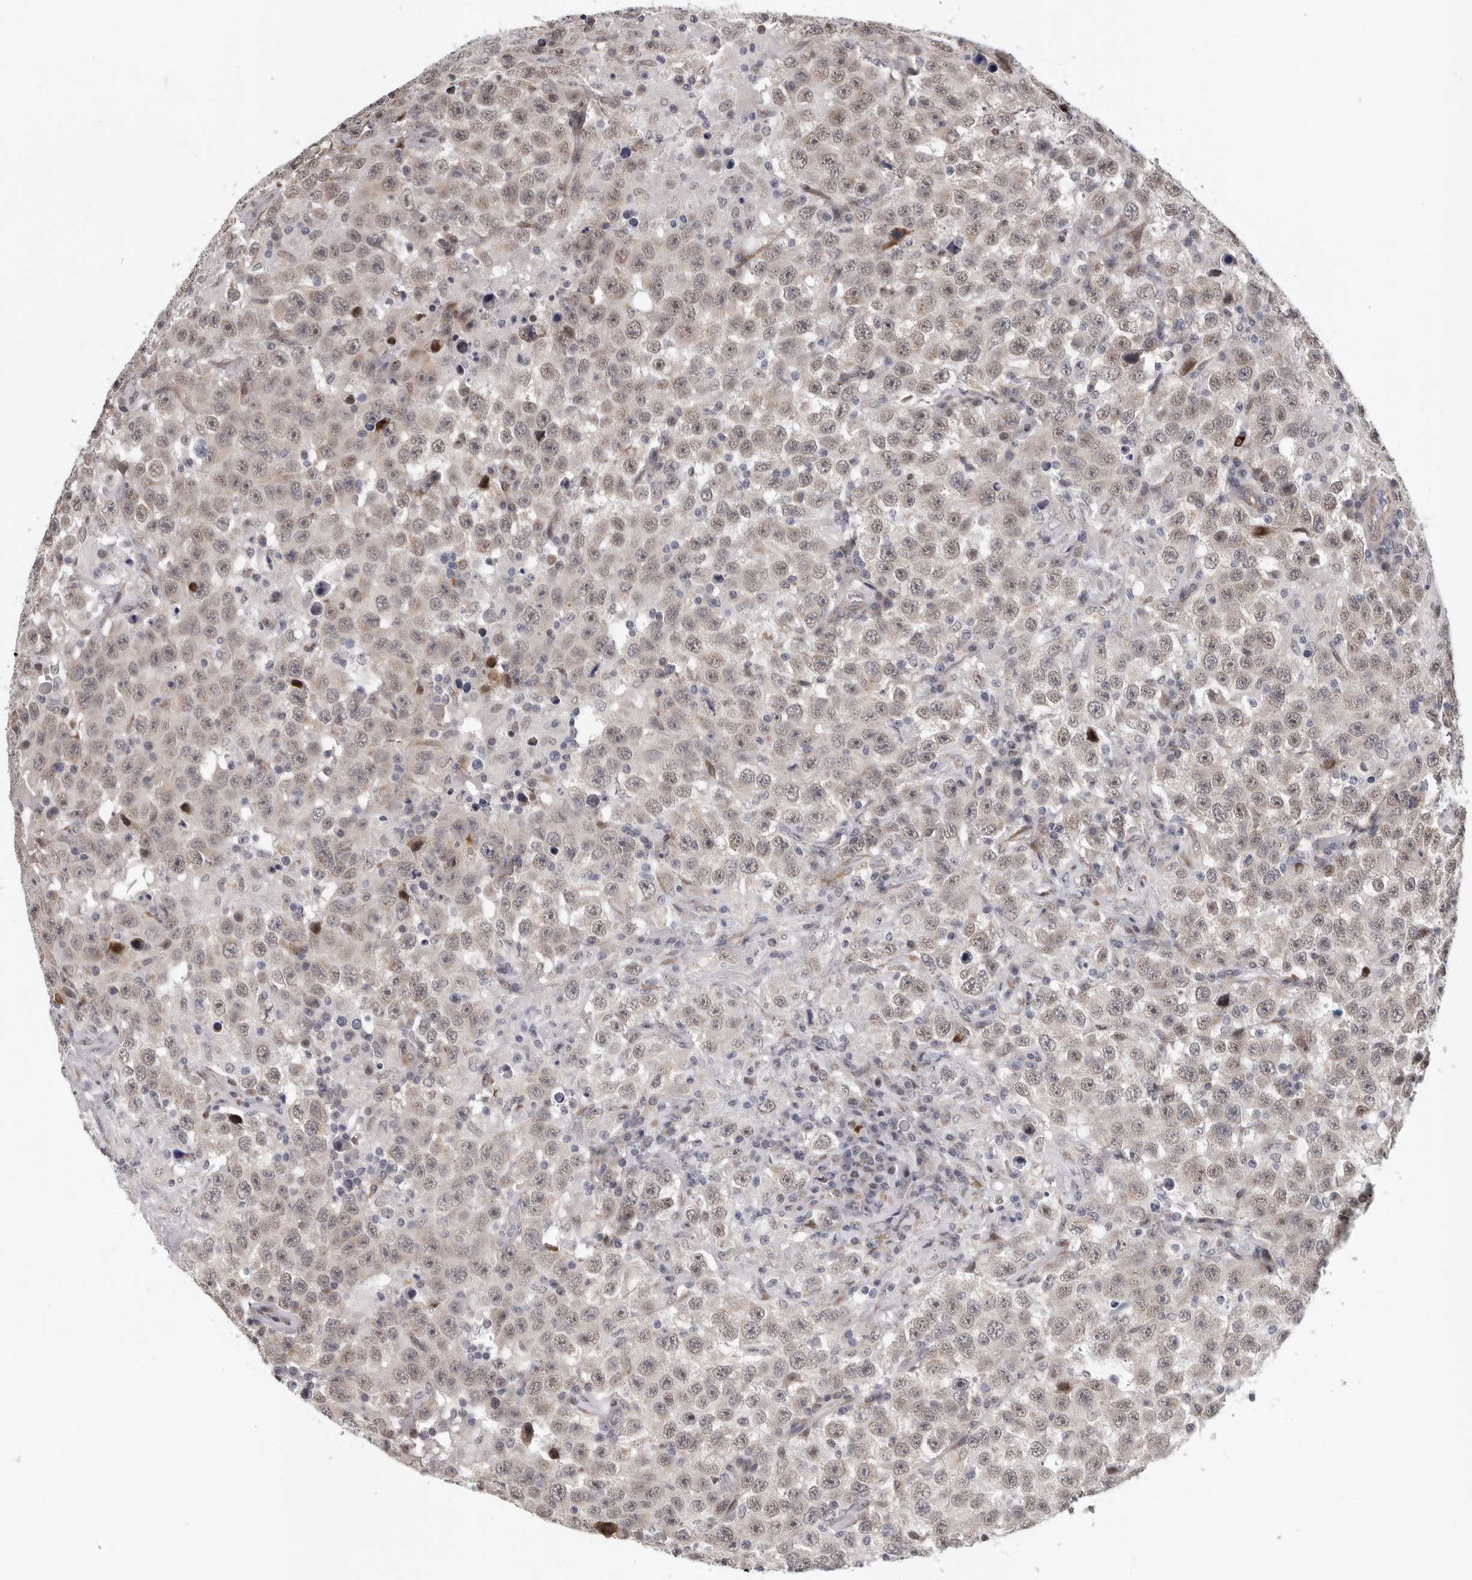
{"staining": {"intensity": "negative", "quantity": "none", "location": "none"}, "tissue": "testis cancer", "cell_type": "Tumor cells", "image_type": "cancer", "snomed": [{"axis": "morphology", "description": "Seminoma, NOS"}, {"axis": "topography", "description": "Testis"}], "caption": "IHC of testis seminoma displays no positivity in tumor cells.", "gene": "RALGPS2", "patient": {"sex": "male", "age": 41}}